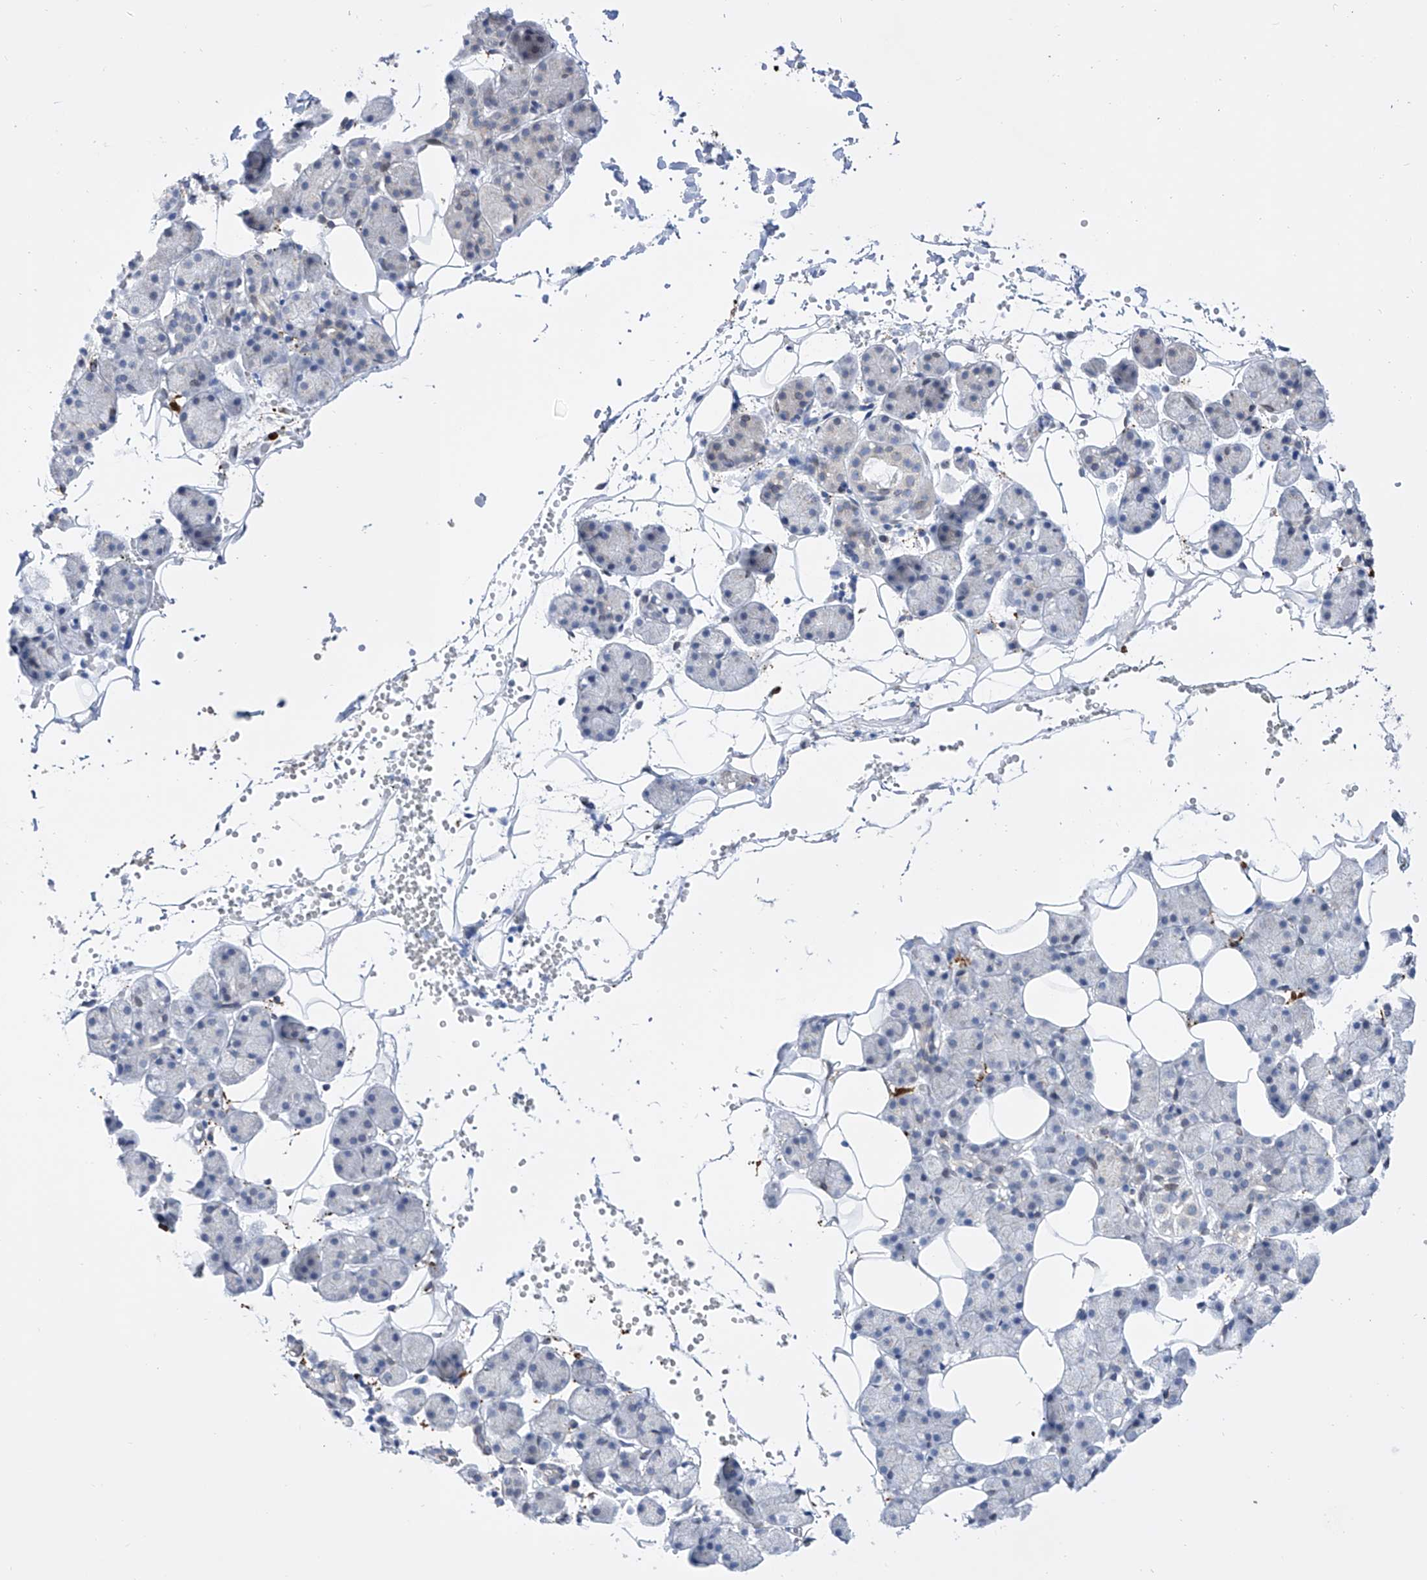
{"staining": {"intensity": "negative", "quantity": "none", "location": "none"}, "tissue": "salivary gland", "cell_type": "Glandular cells", "image_type": "normal", "snomed": [{"axis": "morphology", "description": "Normal tissue, NOS"}, {"axis": "topography", "description": "Salivary gland"}], "caption": "Human salivary gland stained for a protein using immunohistochemistry (IHC) demonstrates no positivity in glandular cells.", "gene": "LCLAT1", "patient": {"sex": "female", "age": 33}}